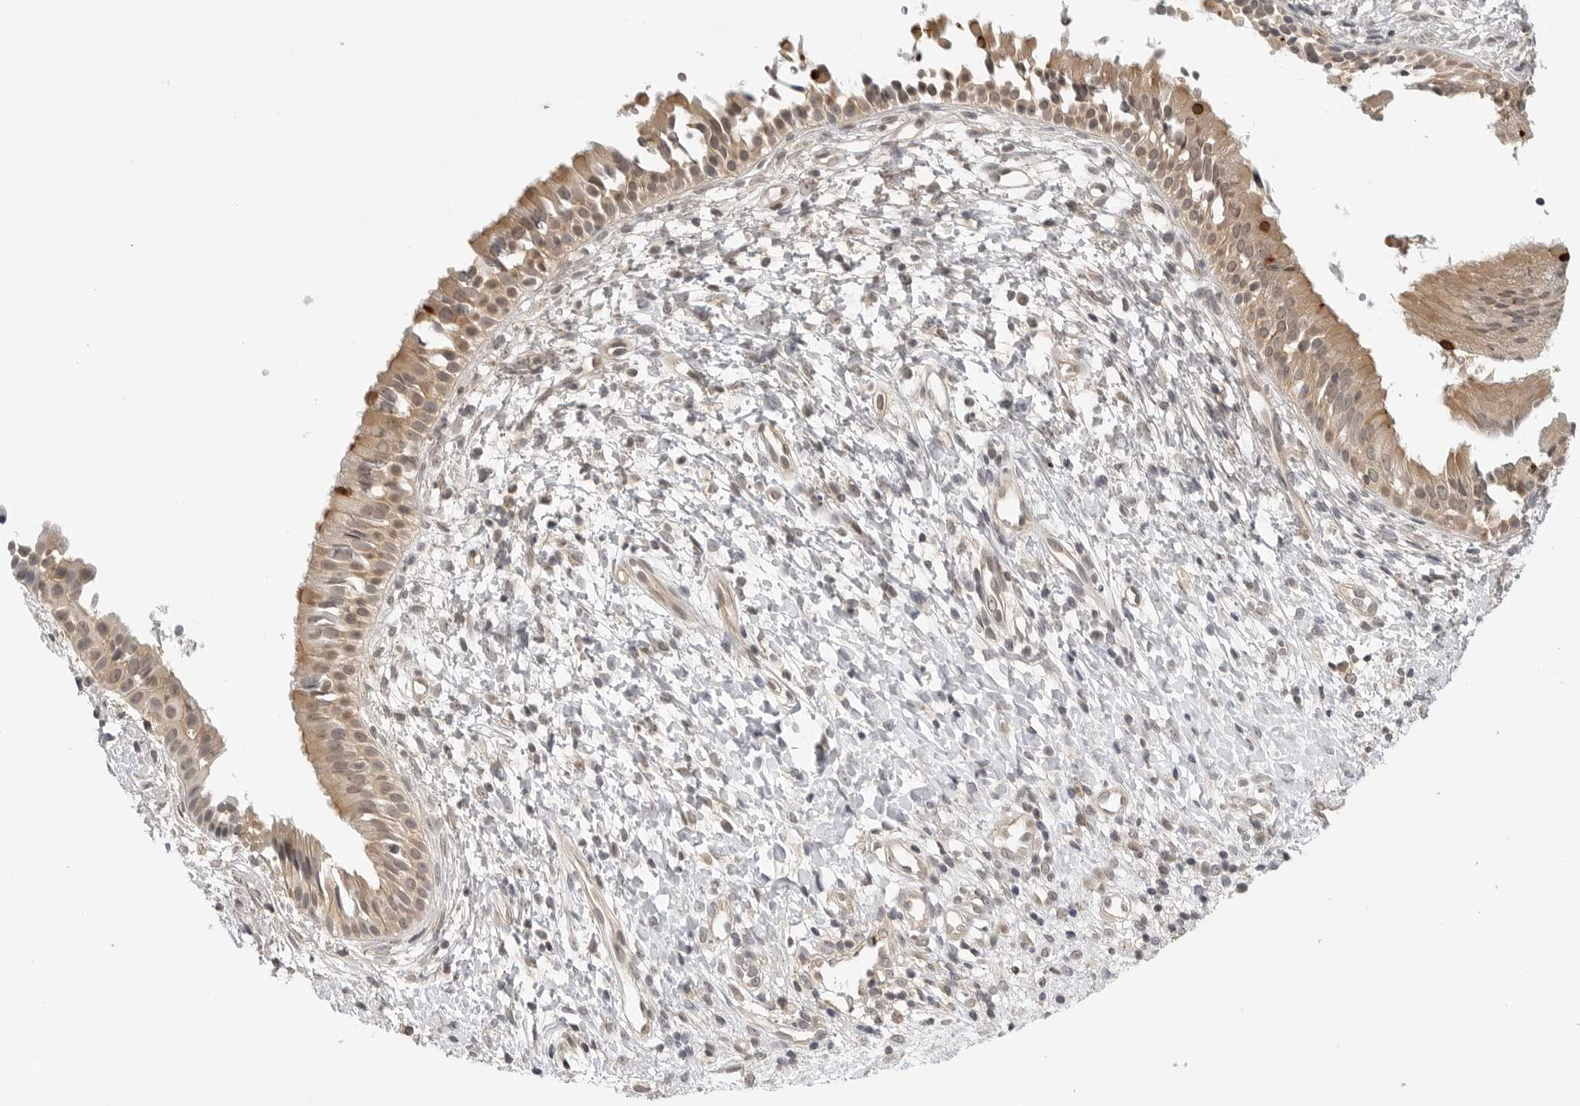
{"staining": {"intensity": "moderate", "quantity": ">75%", "location": "cytoplasmic/membranous"}, "tissue": "nasopharynx", "cell_type": "Respiratory epithelial cells", "image_type": "normal", "snomed": [{"axis": "morphology", "description": "Normal tissue, NOS"}, {"axis": "topography", "description": "Nasopharynx"}], "caption": "Unremarkable nasopharynx exhibits moderate cytoplasmic/membranous positivity in about >75% of respiratory epithelial cells.", "gene": "MAP2K5", "patient": {"sex": "male", "age": 22}}